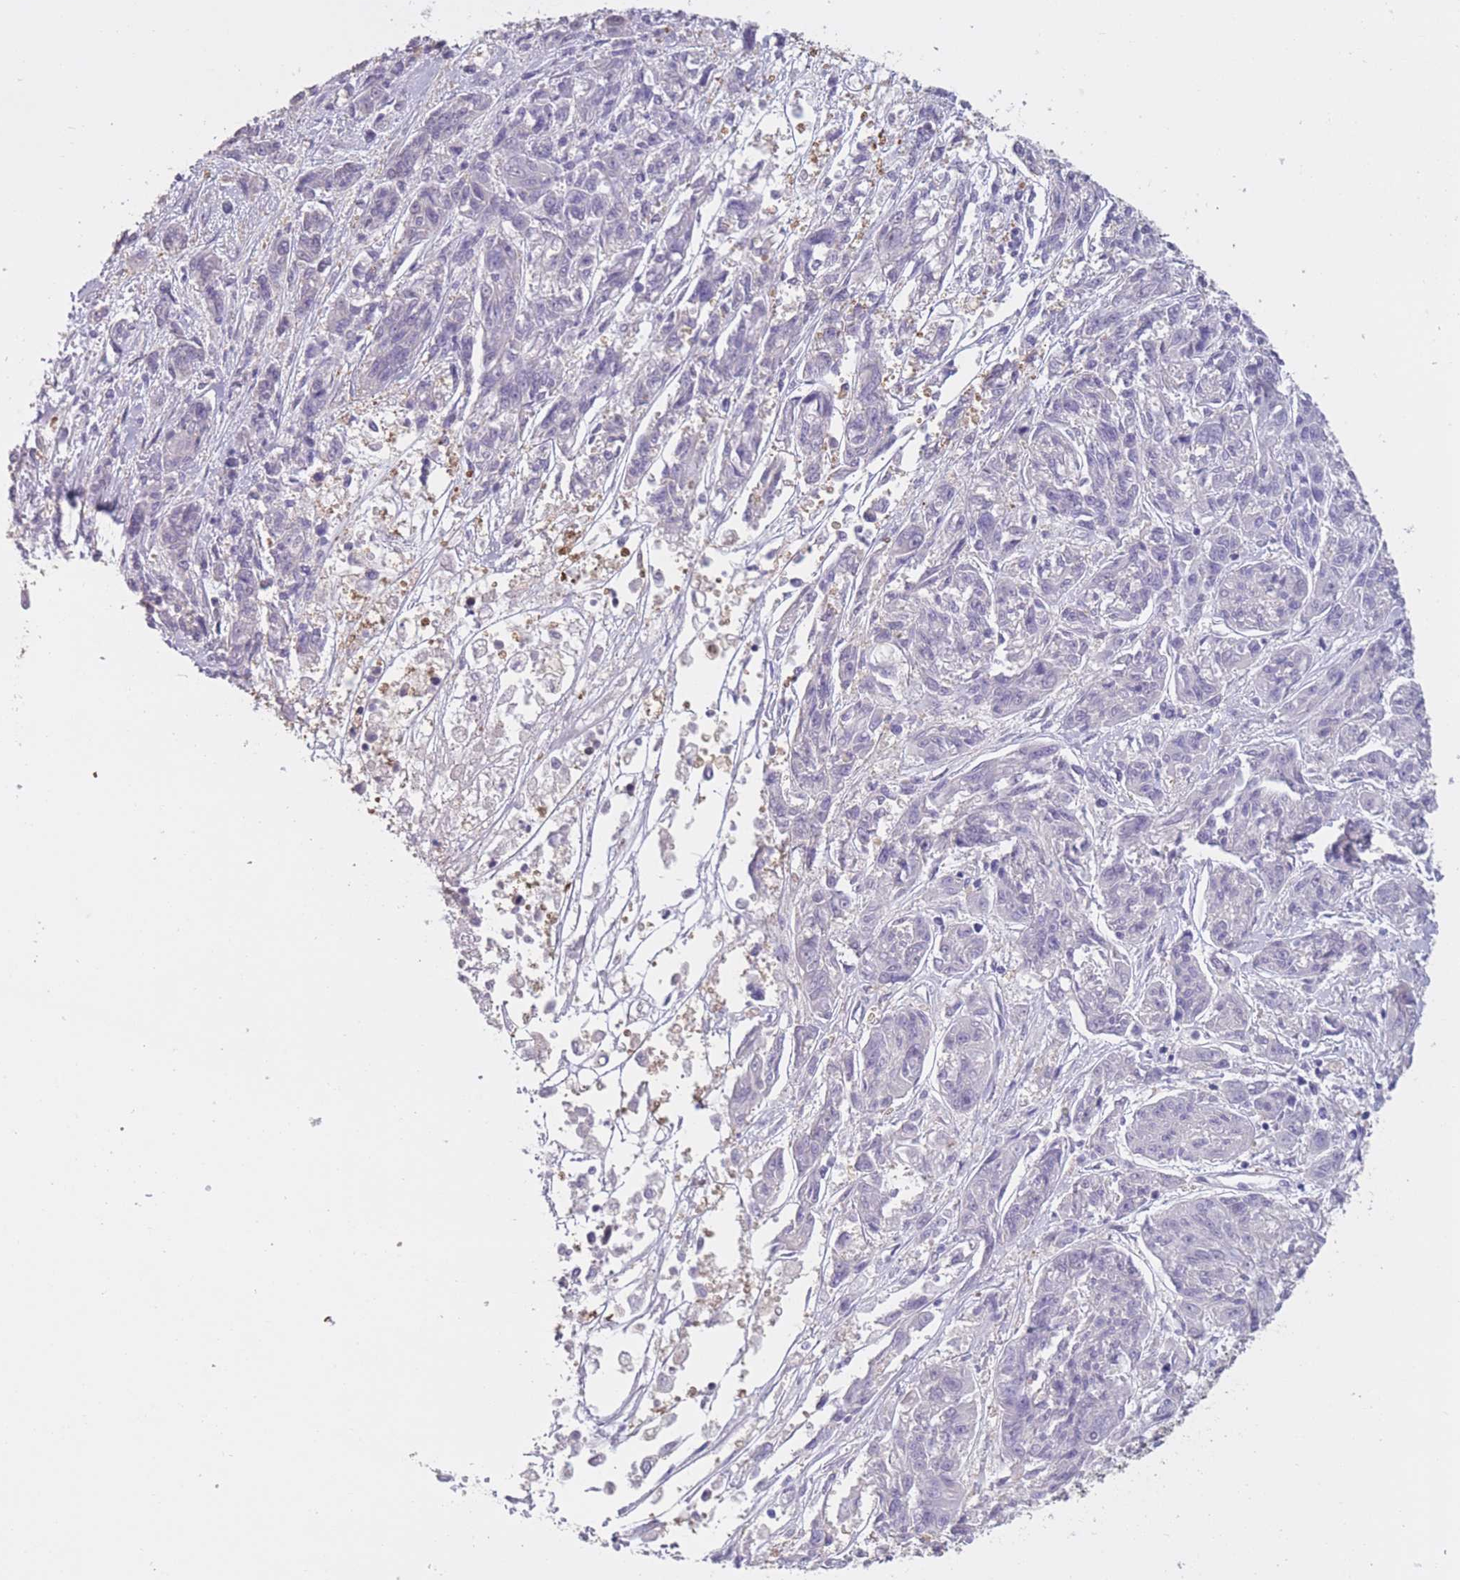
{"staining": {"intensity": "negative", "quantity": "none", "location": "none"}, "tissue": "melanoma", "cell_type": "Tumor cells", "image_type": "cancer", "snomed": [{"axis": "morphology", "description": "Malignant melanoma, NOS"}, {"axis": "topography", "description": "Skin"}], "caption": "The image exhibits no significant staining in tumor cells of malignant melanoma.", "gene": "OR7C1", "patient": {"sex": "male", "age": 53}}